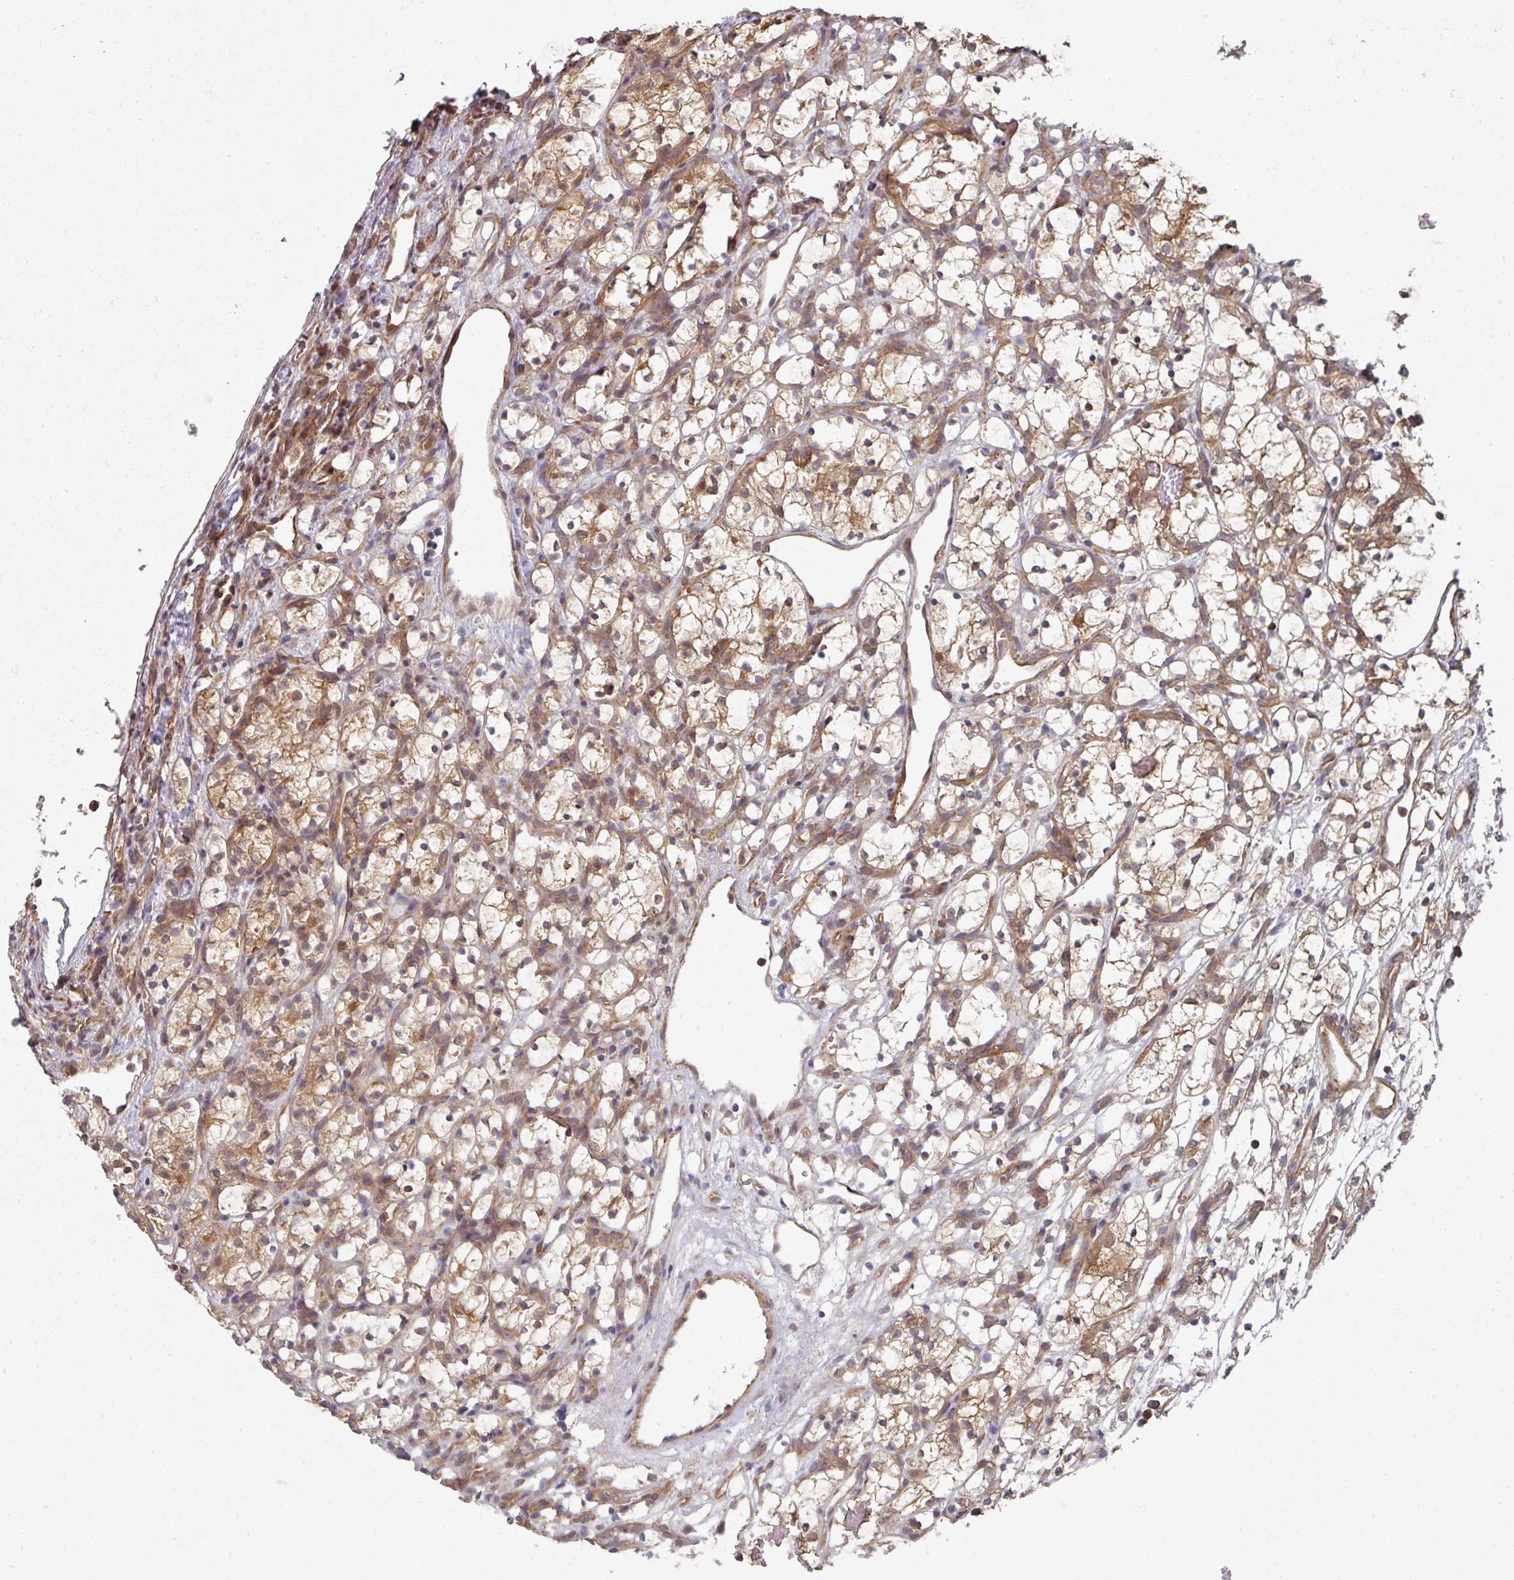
{"staining": {"intensity": "moderate", "quantity": ">75%", "location": "cytoplasmic/membranous,nuclear"}, "tissue": "renal cancer", "cell_type": "Tumor cells", "image_type": "cancer", "snomed": [{"axis": "morphology", "description": "Adenocarcinoma, NOS"}, {"axis": "topography", "description": "Kidney"}], "caption": "A medium amount of moderate cytoplasmic/membranous and nuclear positivity is present in approximately >75% of tumor cells in renal cancer (adenocarcinoma) tissue.", "gene": "PSME3IP1", "patient": {"sex": "female", "age": 69}}